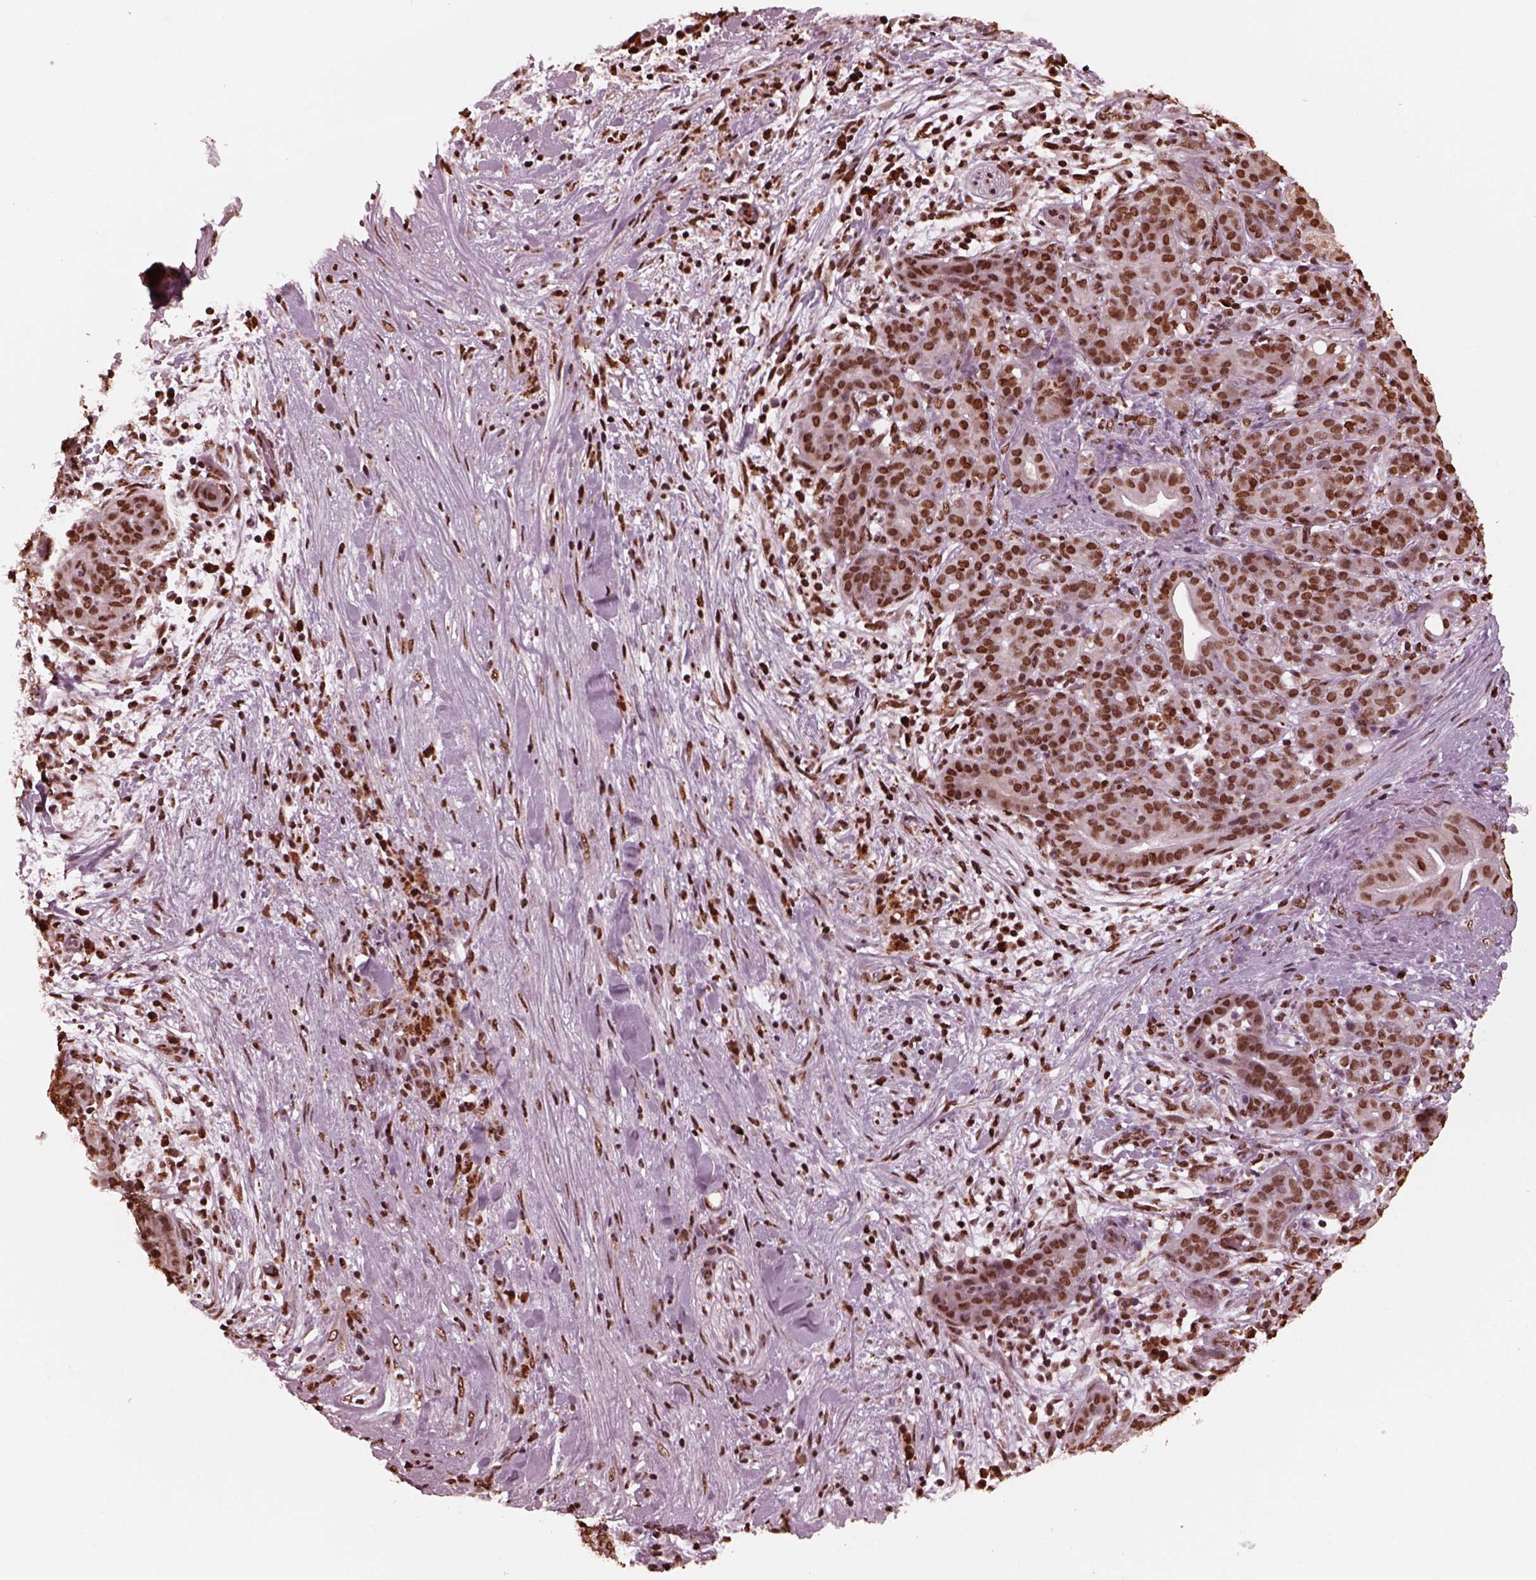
{"staining": {"intensity": "moderate", "quantity": ">75%", "location": "nuclear"}, "tissue": "pancreatic cancer", "cell_type": "Tumor cells", "image_type": "cancer", "snomed": [{"axis": "morphology", "description": "Adenocarcinoma, NOS"}, {"axis": "topography", "description": "Pancreas"}], "caption": "Pancreatic cancer (adenocarcinoma) stained for a protein exhibits moderate nuclear positivity in tumor cells.", "gene": "NSD1", "patient": {"sex": "male", "age": 44}}